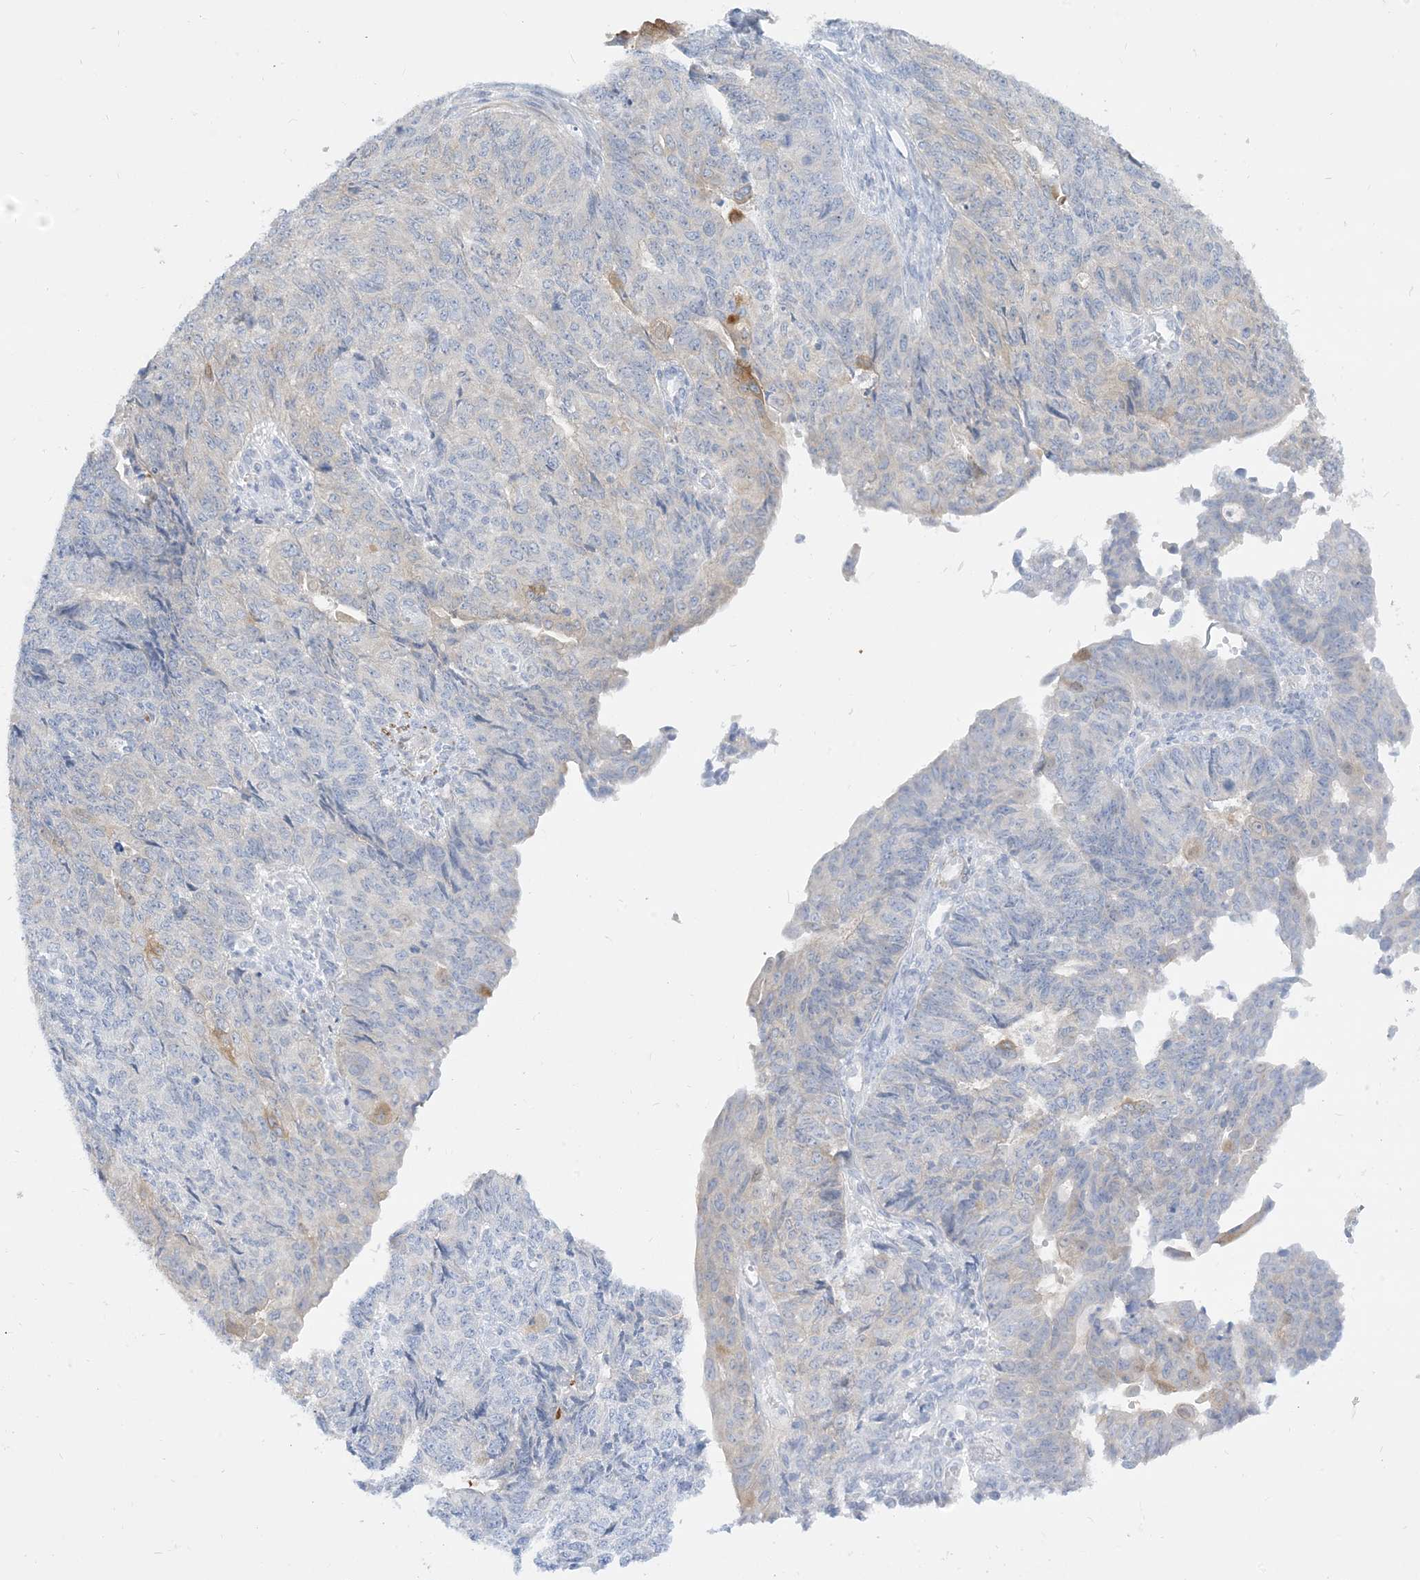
{"staining": {"intensity": "moderate", "quantity": "<25%", "location": "cytoplasmic/membranous"}, "tissue": "endometrial cancer", "cell_type": "Tumor cells", "image_type": "cancer", "snomed": [{"axis": "morphology", "description": "Adenocarcinoma, NOS"}, {"axis": "topography", "description": "Endometrium"}], "caption": "Immunohistochemistry image of human endometrial cancer stained for a protein (brown), which reveals low levels of moderate cytoplasmic/membranous positivity in approximately <25% of tumor cells.", "gene": "MARS2", "patient": {"sex": "female", "age": 32}}